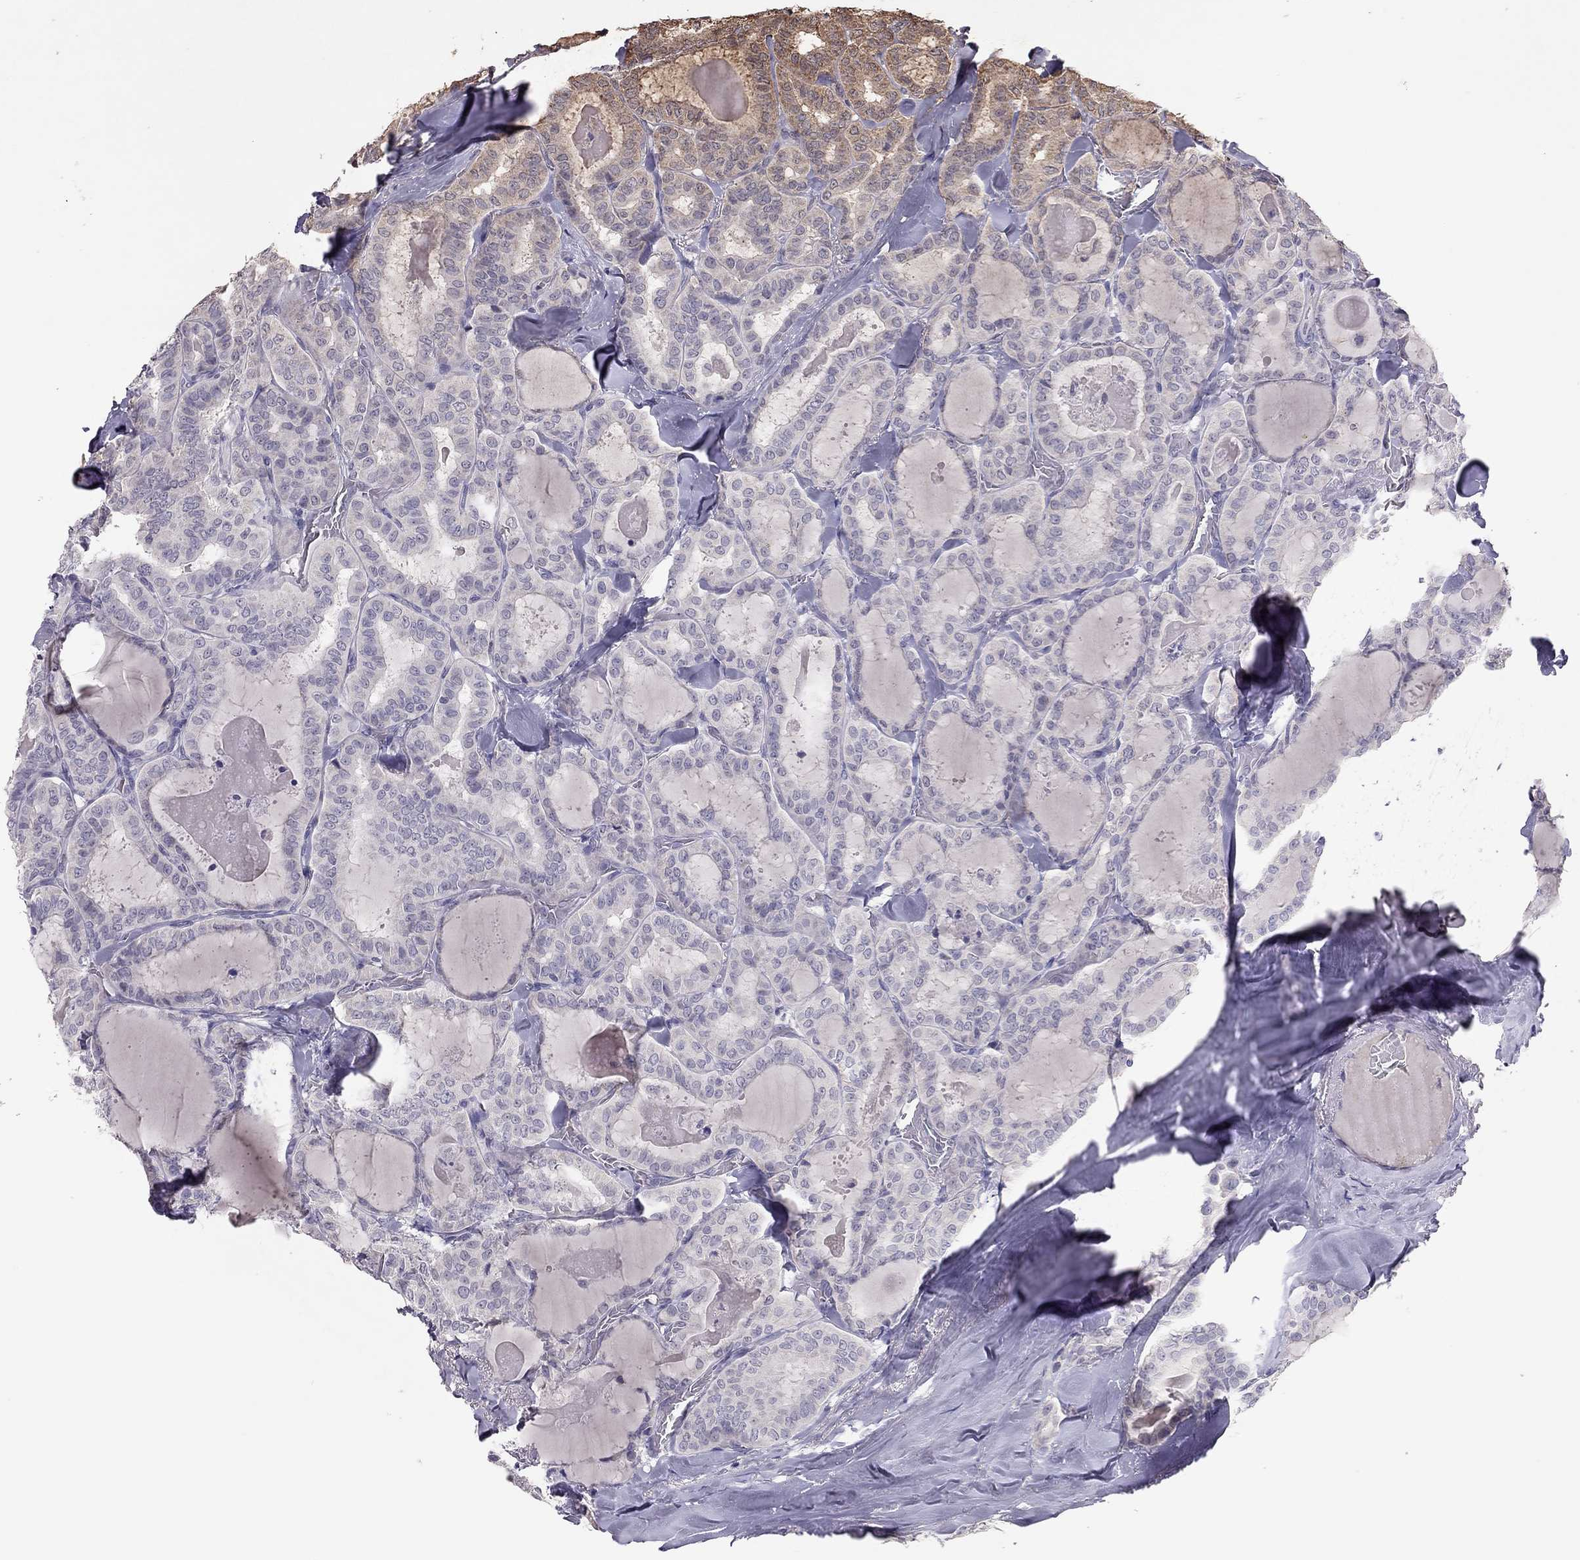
{"staining": {"intensity": "negative", "quantity": "none", "location": "none"}, "tissue": "thyroid cancer", "cell_type": "Tumor cells", "image_type": "cancer", "snomed": [{"axis": "morphology", "description": "Papillary adenocarcinoma, NOS"}, {"axis": "topography", "description": "Thyroid gland"}], "caption": "Tumor cells show no significant protein positivity in papillary adenocarcinoma (thyroid). (DAB (3,3'-diaminobenzidine) IHC, high magnification).", "gene": "ADORA2A", "patient": {"sex": "female", "age": 39}}